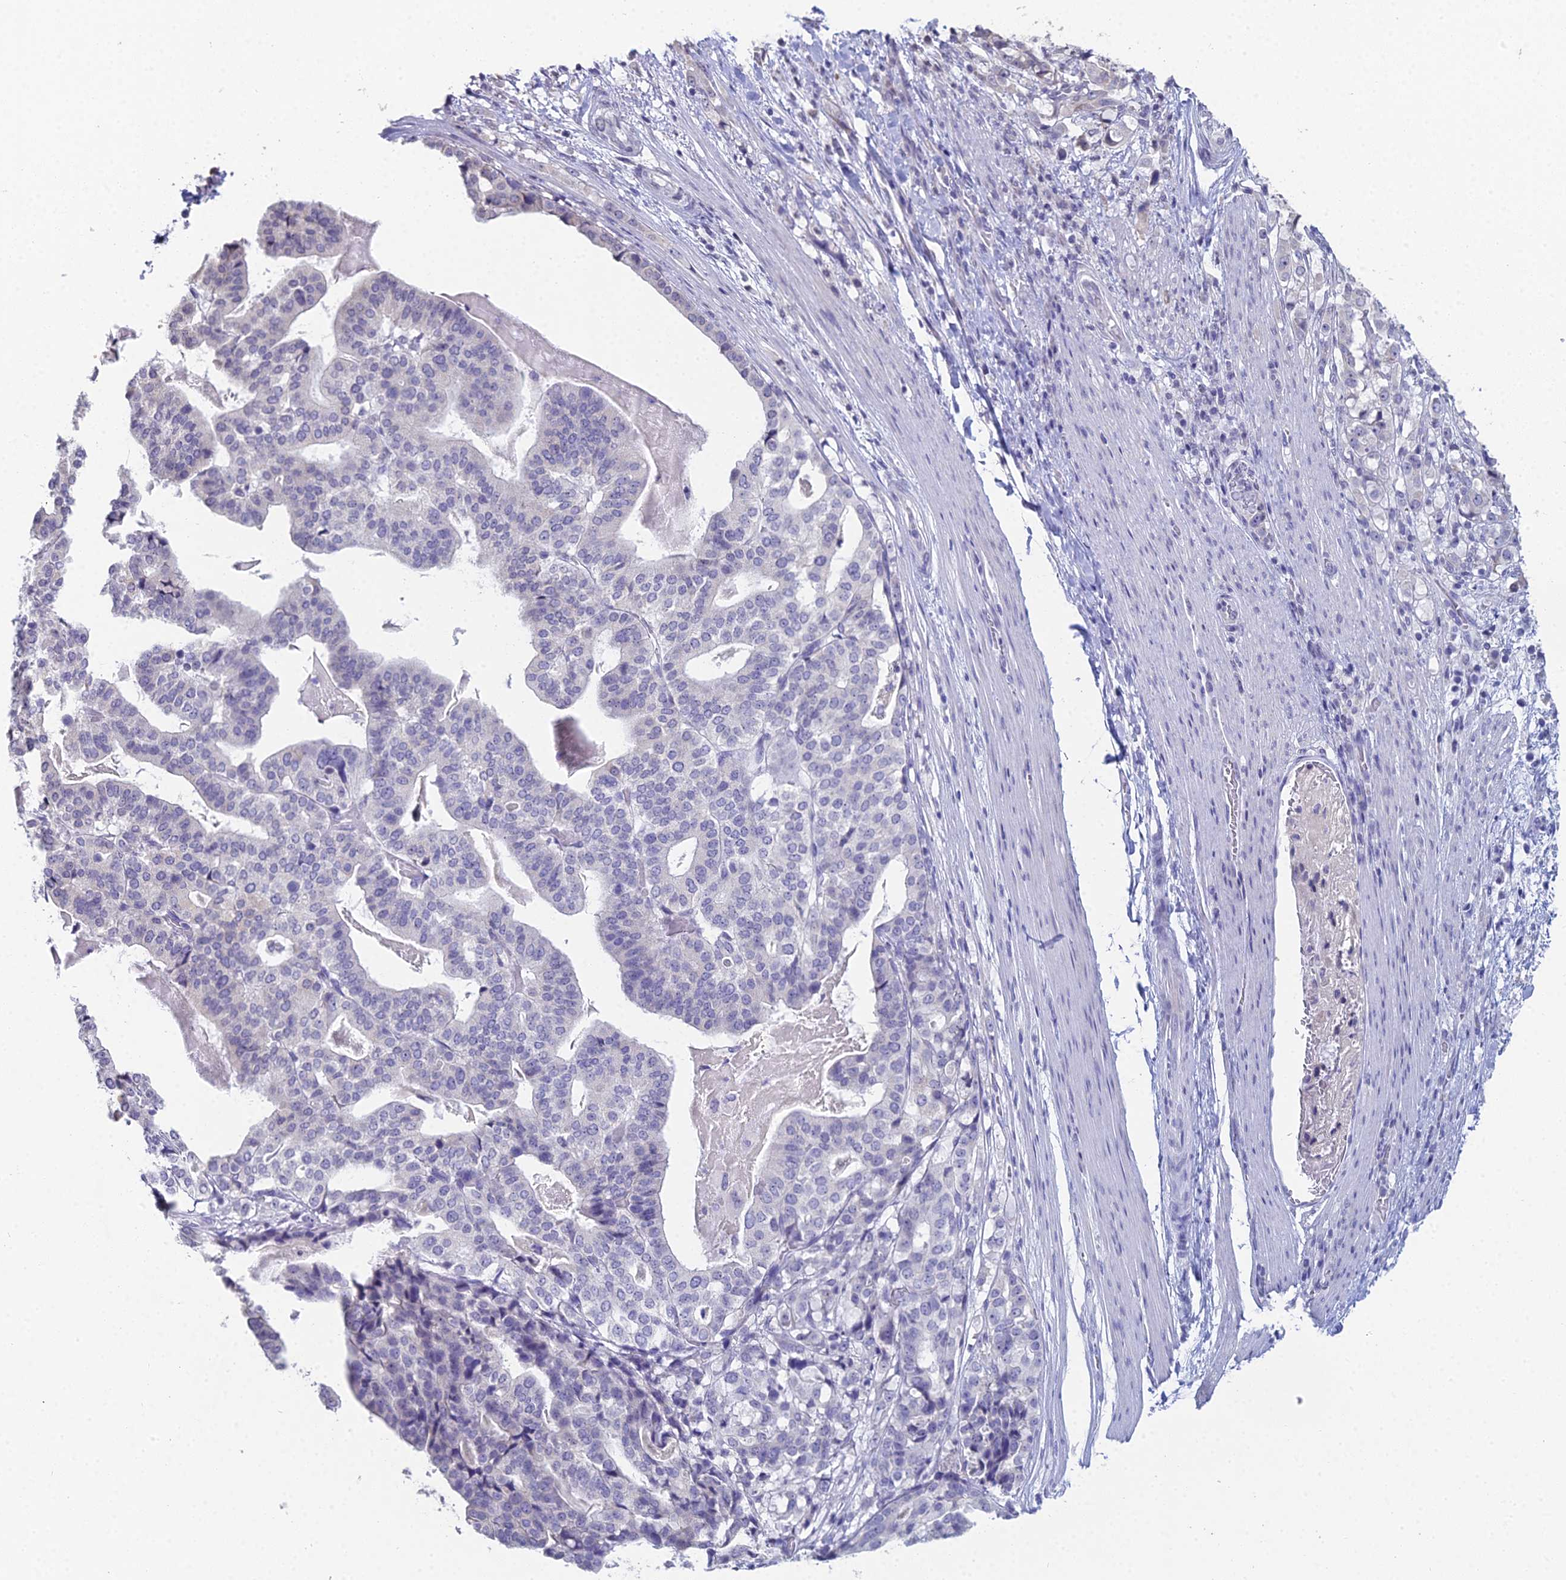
{"staining": {"intensity": "negative", "quantity": "none", "location": "none"}, "tissue": "stomach cancer", "cell_type": "Tumor cells", "image_type": "cancer", "snomed": [{"axis": "morphology", "description": "Adenocarcinoma, NOS"}, {"axis": "topography", "description": "Stomach"}], "caption": "This is a photomicrograph of IHC staining of stomach adenocarcinoma, which shows no expression in tumor cells. (DAB immunohistochemistry with hematoxylin counter stain).", "gene": "PRR22", "patient": {"sex": "male", "age": 48}}